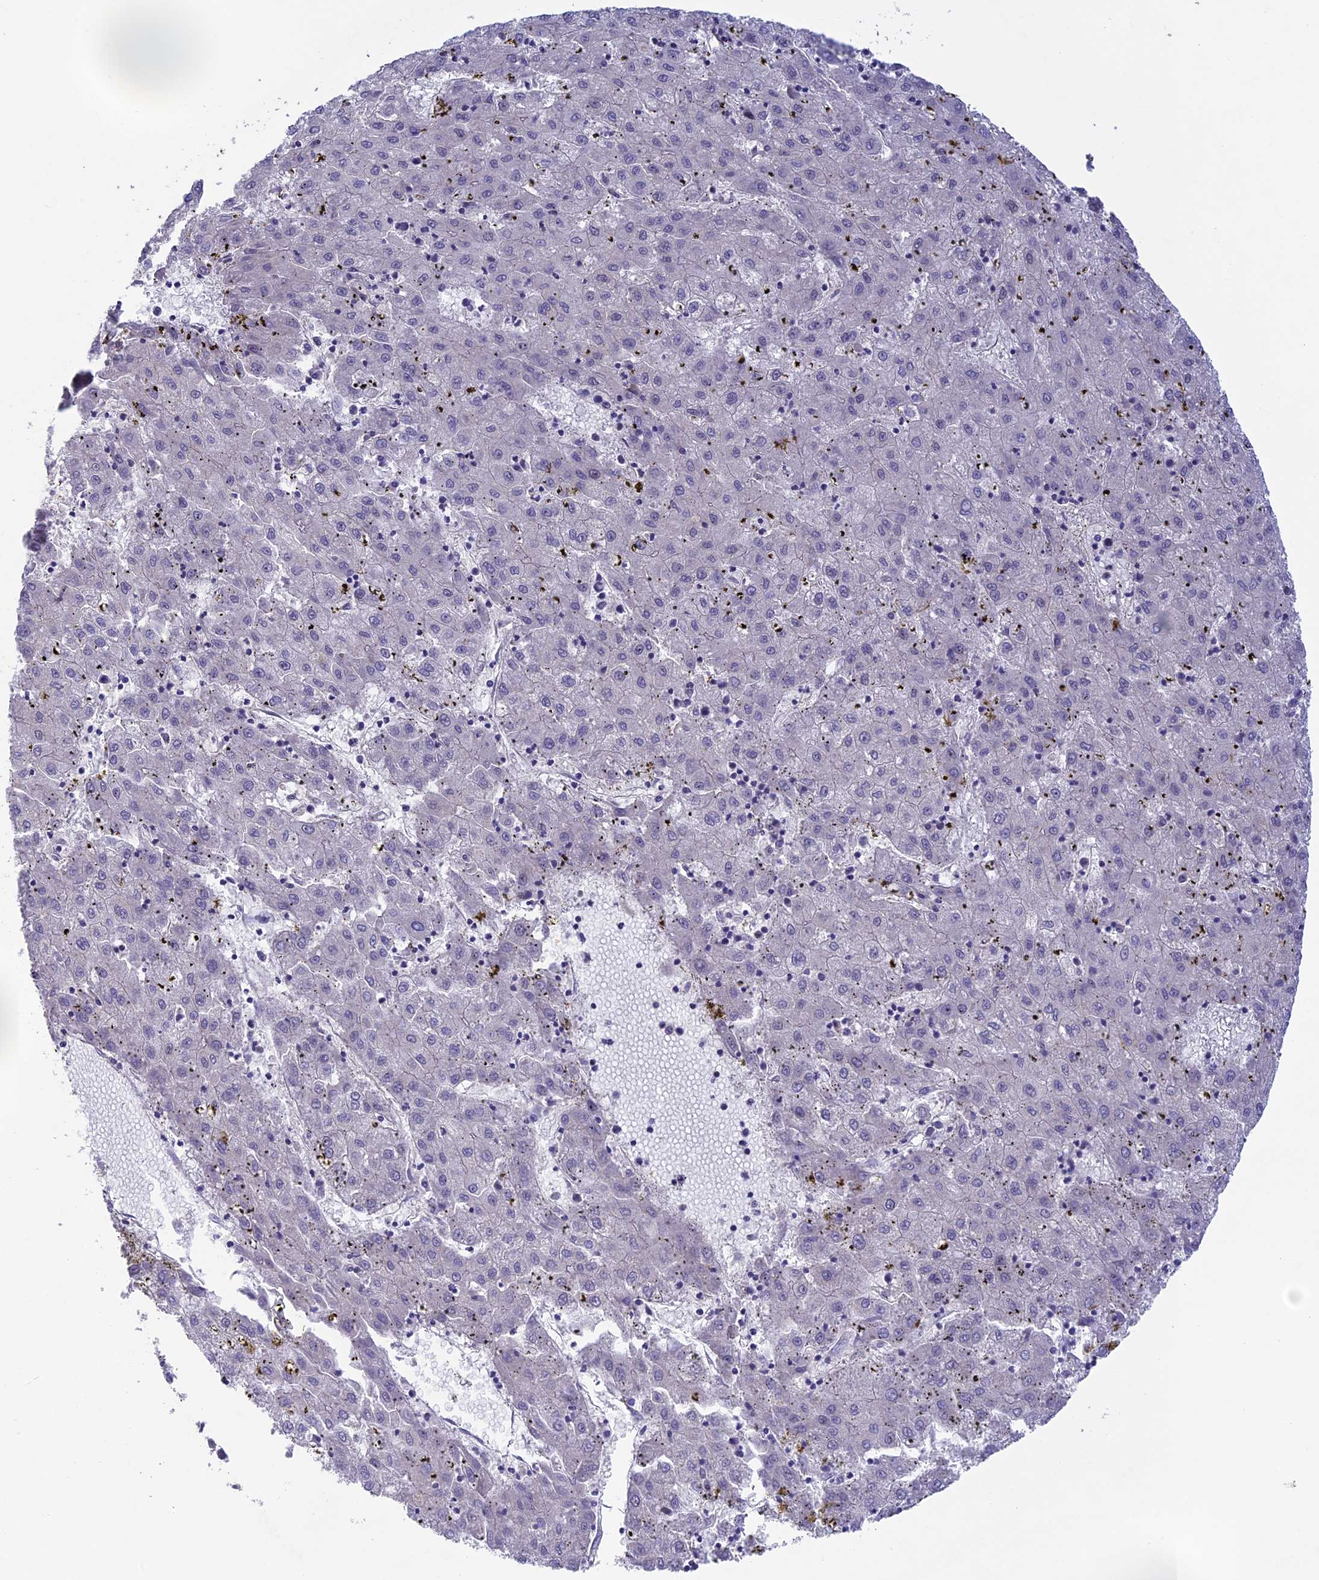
{"staining": {"intensity": "negative", "quantity": "none", "location": "none"}, "tissue": "liver cancer", "cell_type": "Tumor cells", "image_type": "cancer", "snomed": [{"axis": "morphology", "description": "Carcinoma, Hepatocellular, NOS"}, {"axis": "topography", "description": "Liver"}], "caption": "High power microscopy micrograph of an immunohistochemistry (IHC) image of liver hepatocellular carcinoma, revealing no significant staining in tumor cells. (DAB IHC visualized using brightfield microscopy, high magnification).", "gene": "TNS1", "patient": {"sex": "male", "age": 72}}